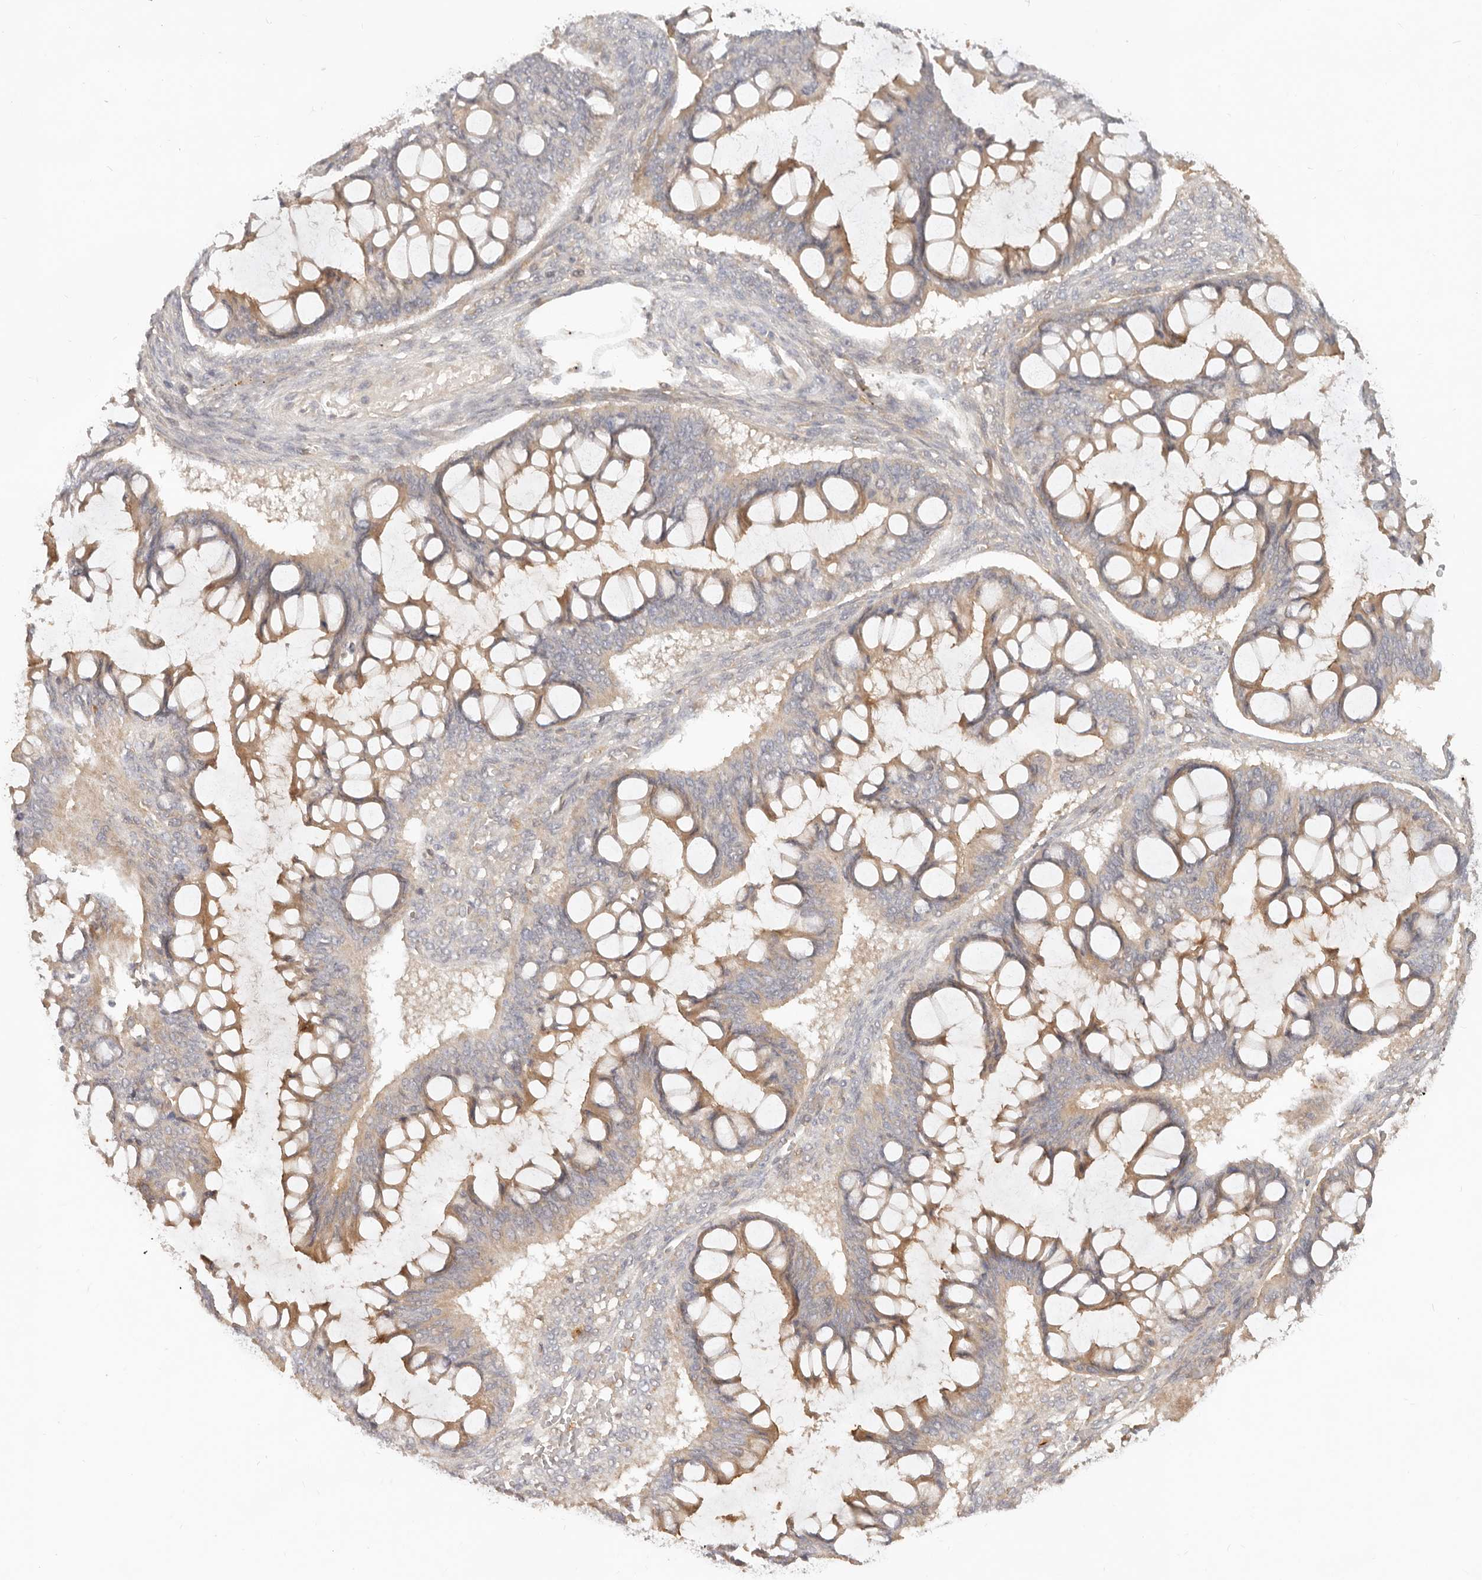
{"staining": {"intensity": "moderate", "quantity": ">75%", "location": "cytoplasmic/membranous"}, "tissue": "ovarian cancer", "cell_type": "Tumor cells", "image_type": "cancer", "snomed": [{"axis": "morphology", "description": "Cystadenocarcinoma, mucinous, NOS"}, {"axis": "topography", "description": "Ovary"}], "caption": "Ovarian cancer tissue demonstrates moderate cytoplasmic/membranous expression in approximately >75% of tumor cells, visualized by immunohistochemistry.", "gene": "NECAP2", "patient": {"sex": "female", "age": 73}}